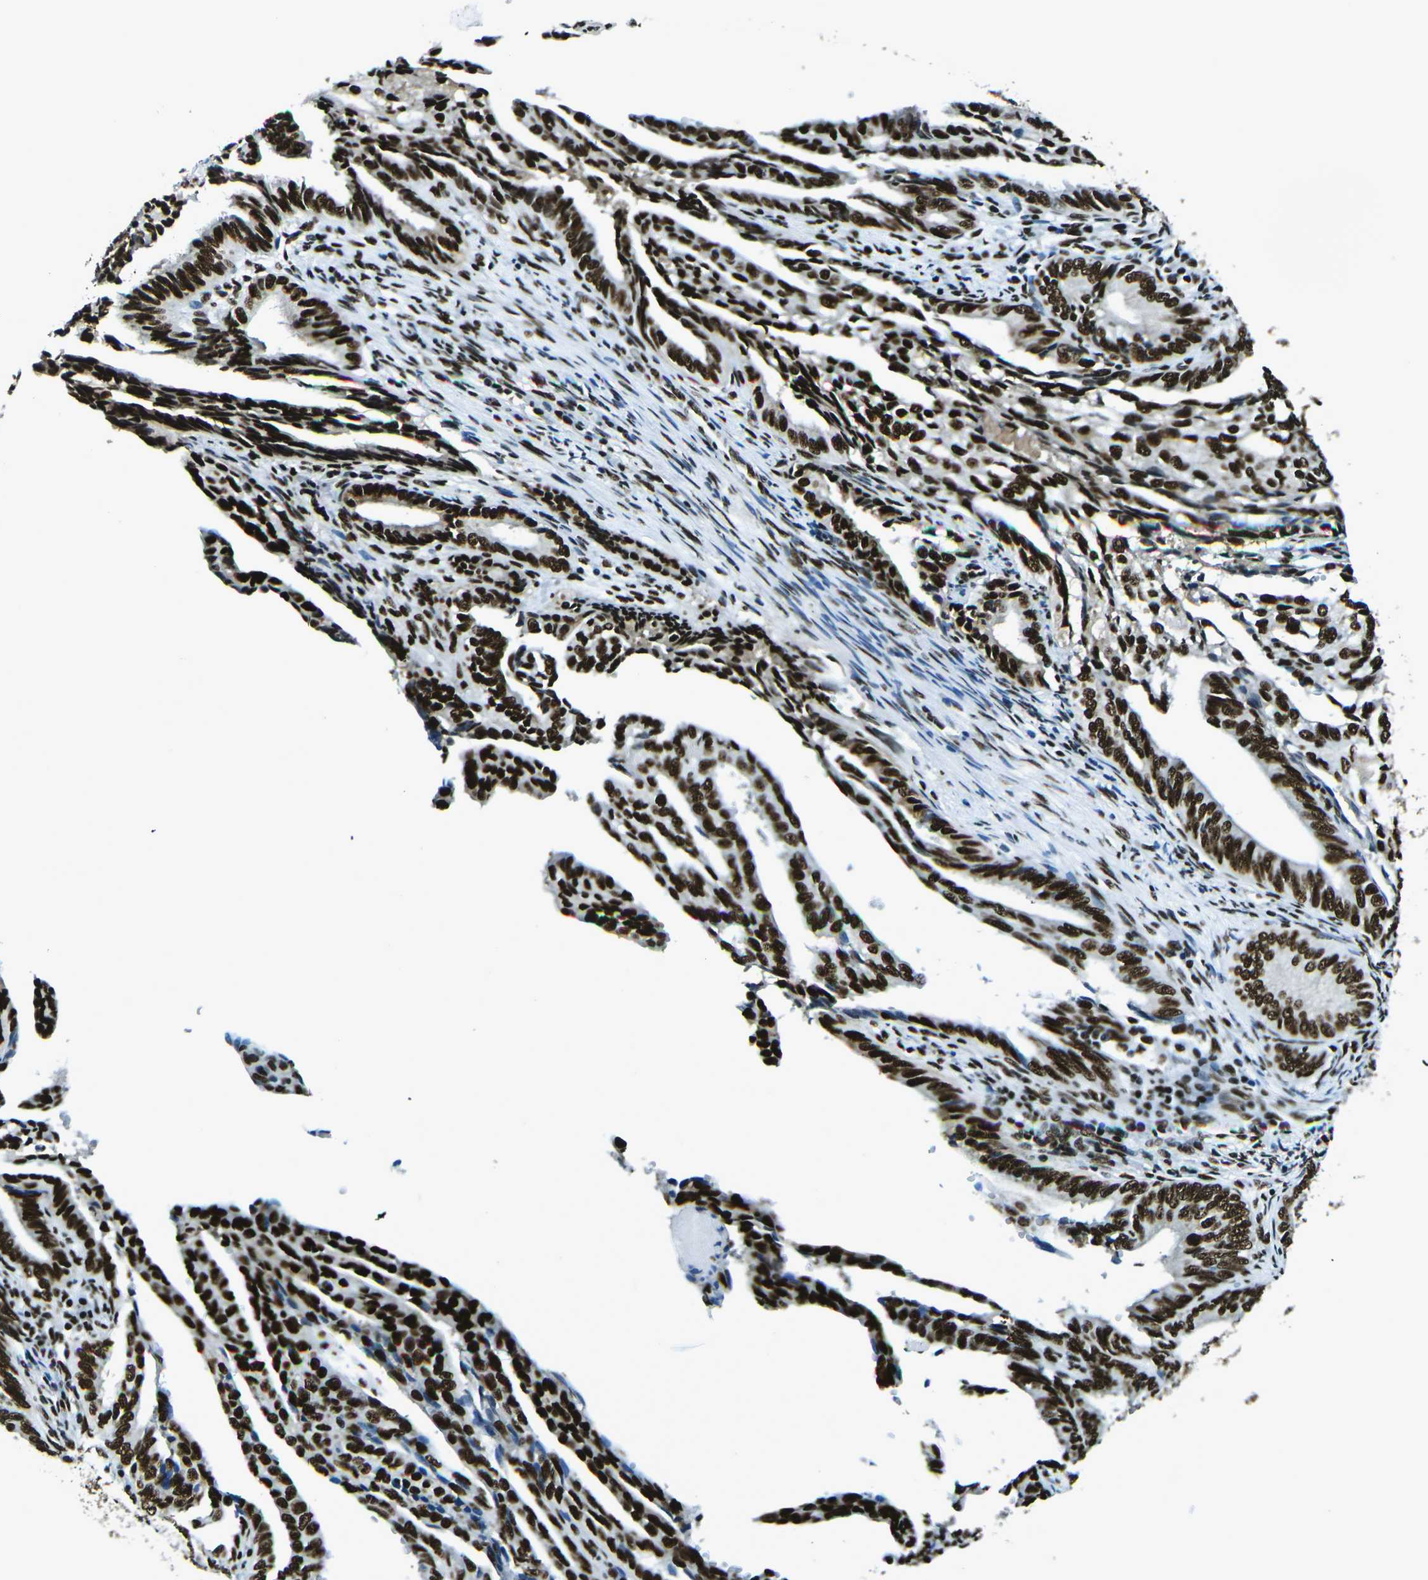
{"staining": {"intensity": "strong", "quantity": ">75%", "location": "nuclear"}, "tissue": "endometrial cancer", "cell_type": "Tumor cells", "image_type": "cancer", "snomed": [{"axis": "morphology", "description": "Adenocarcinoma, NOS"}, {"axis": "topography", "description": "Endometrium"}], "caption": "The photomicrograph exhibits a brown stain indicating the presence of a protein in the nuclear of tumor cells in endometrial cancer (adenocarcinoma).", "gene": "HNRNPL", "patient": {"sex": "female", "age": 58}}